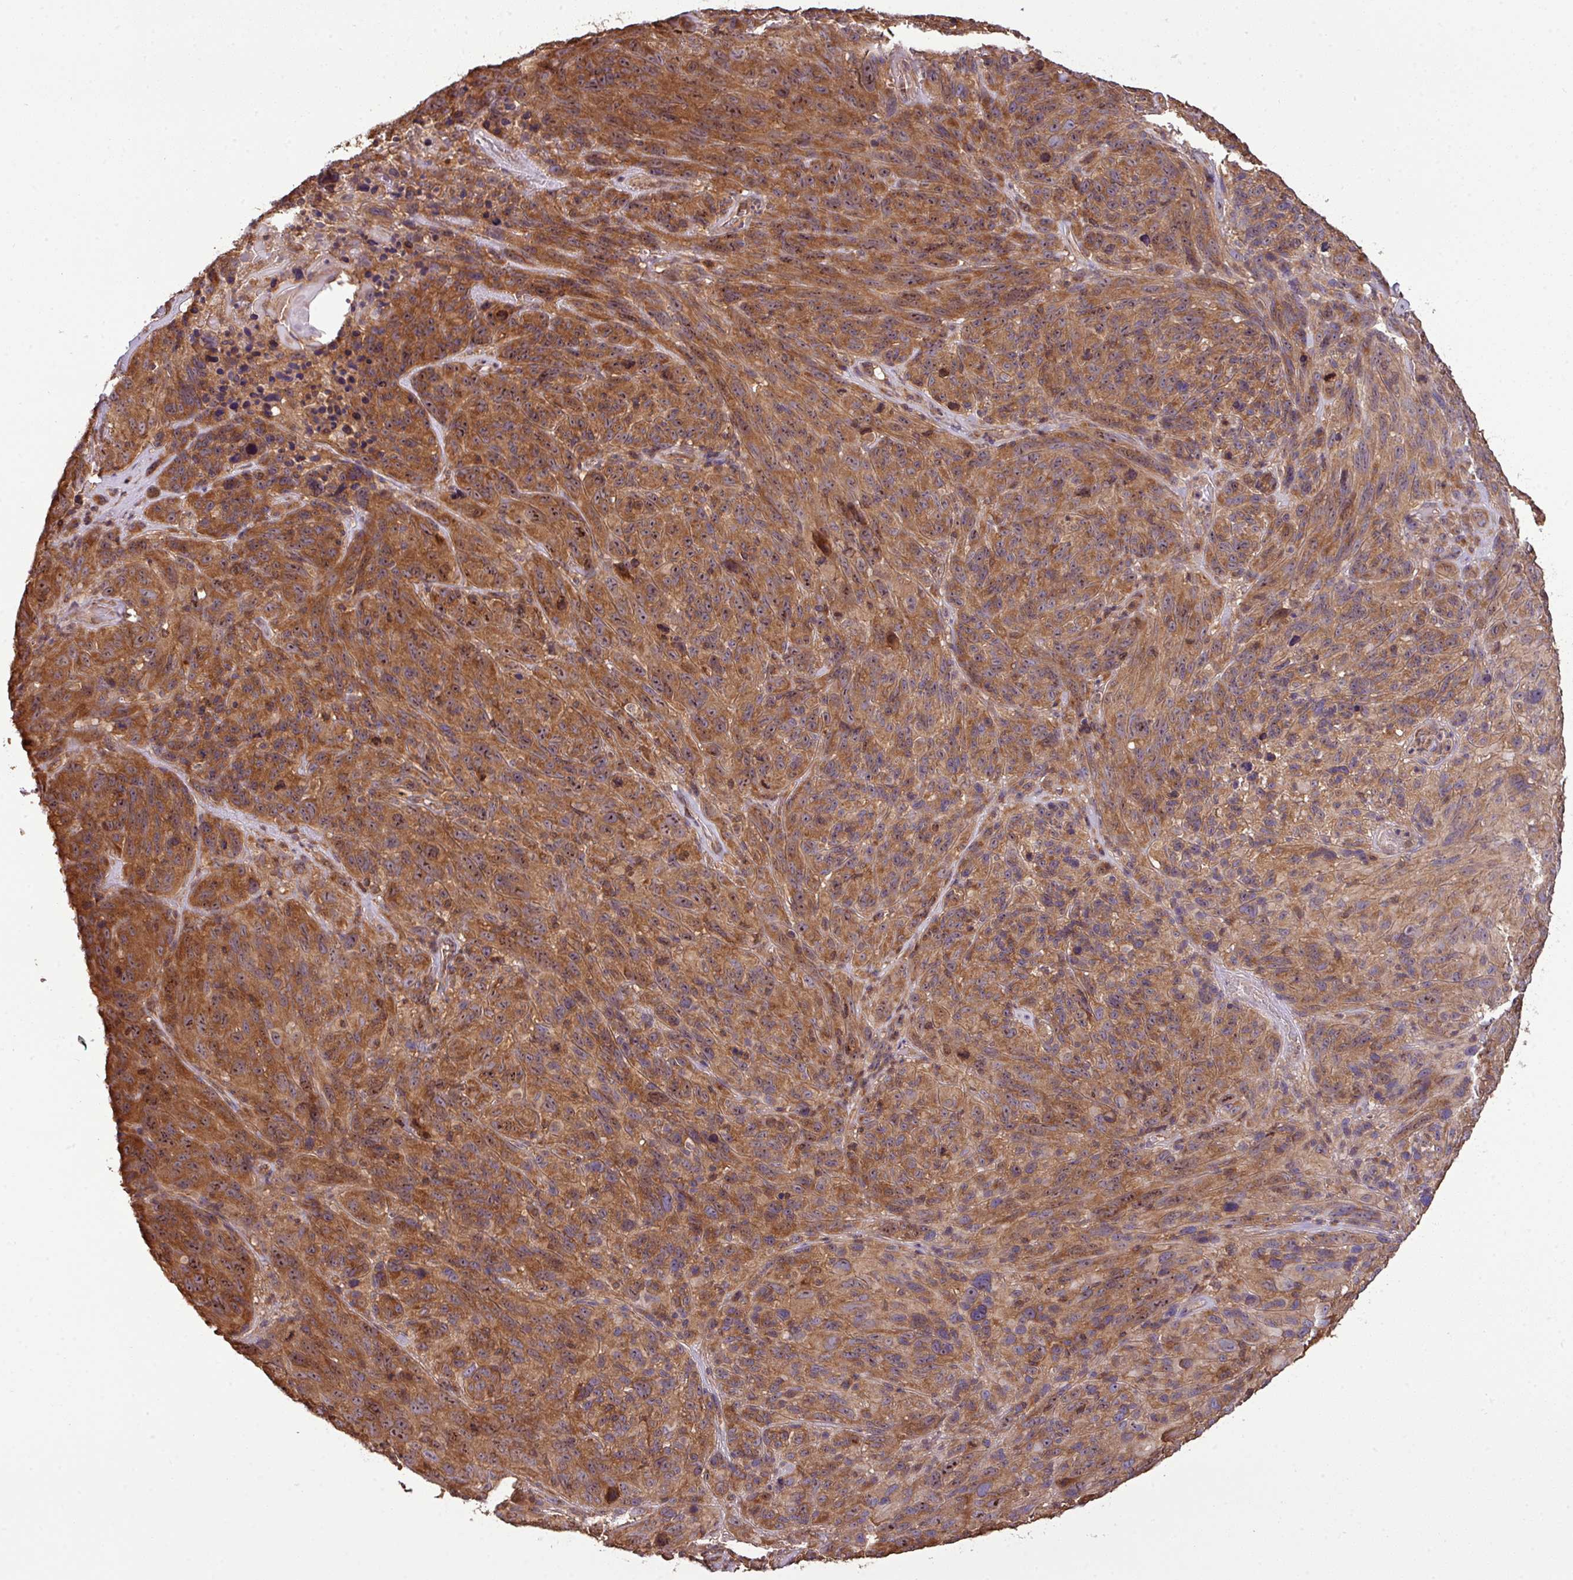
{"staining": {"intensity": "moderate", "quantity": ">75%", "location": "cytoplasmic/membranous,nuclear"}, "tissue": "melanoma", "cell_type": "Tumor cells", "image_type": "cancer", "snomed": [{"axis": "morphology", "description": "Malignant melanoma, NOS"}, {"axis": "topography", "description": "Skin of head"}], "caption": "An image of malignant melanoma stained for a protein reveals moderate cytoplasmic/membranous and nuclear brown staining in tumor cells.", "gene": "VENTX", "patient": {"sex": "male", "age": 96}}